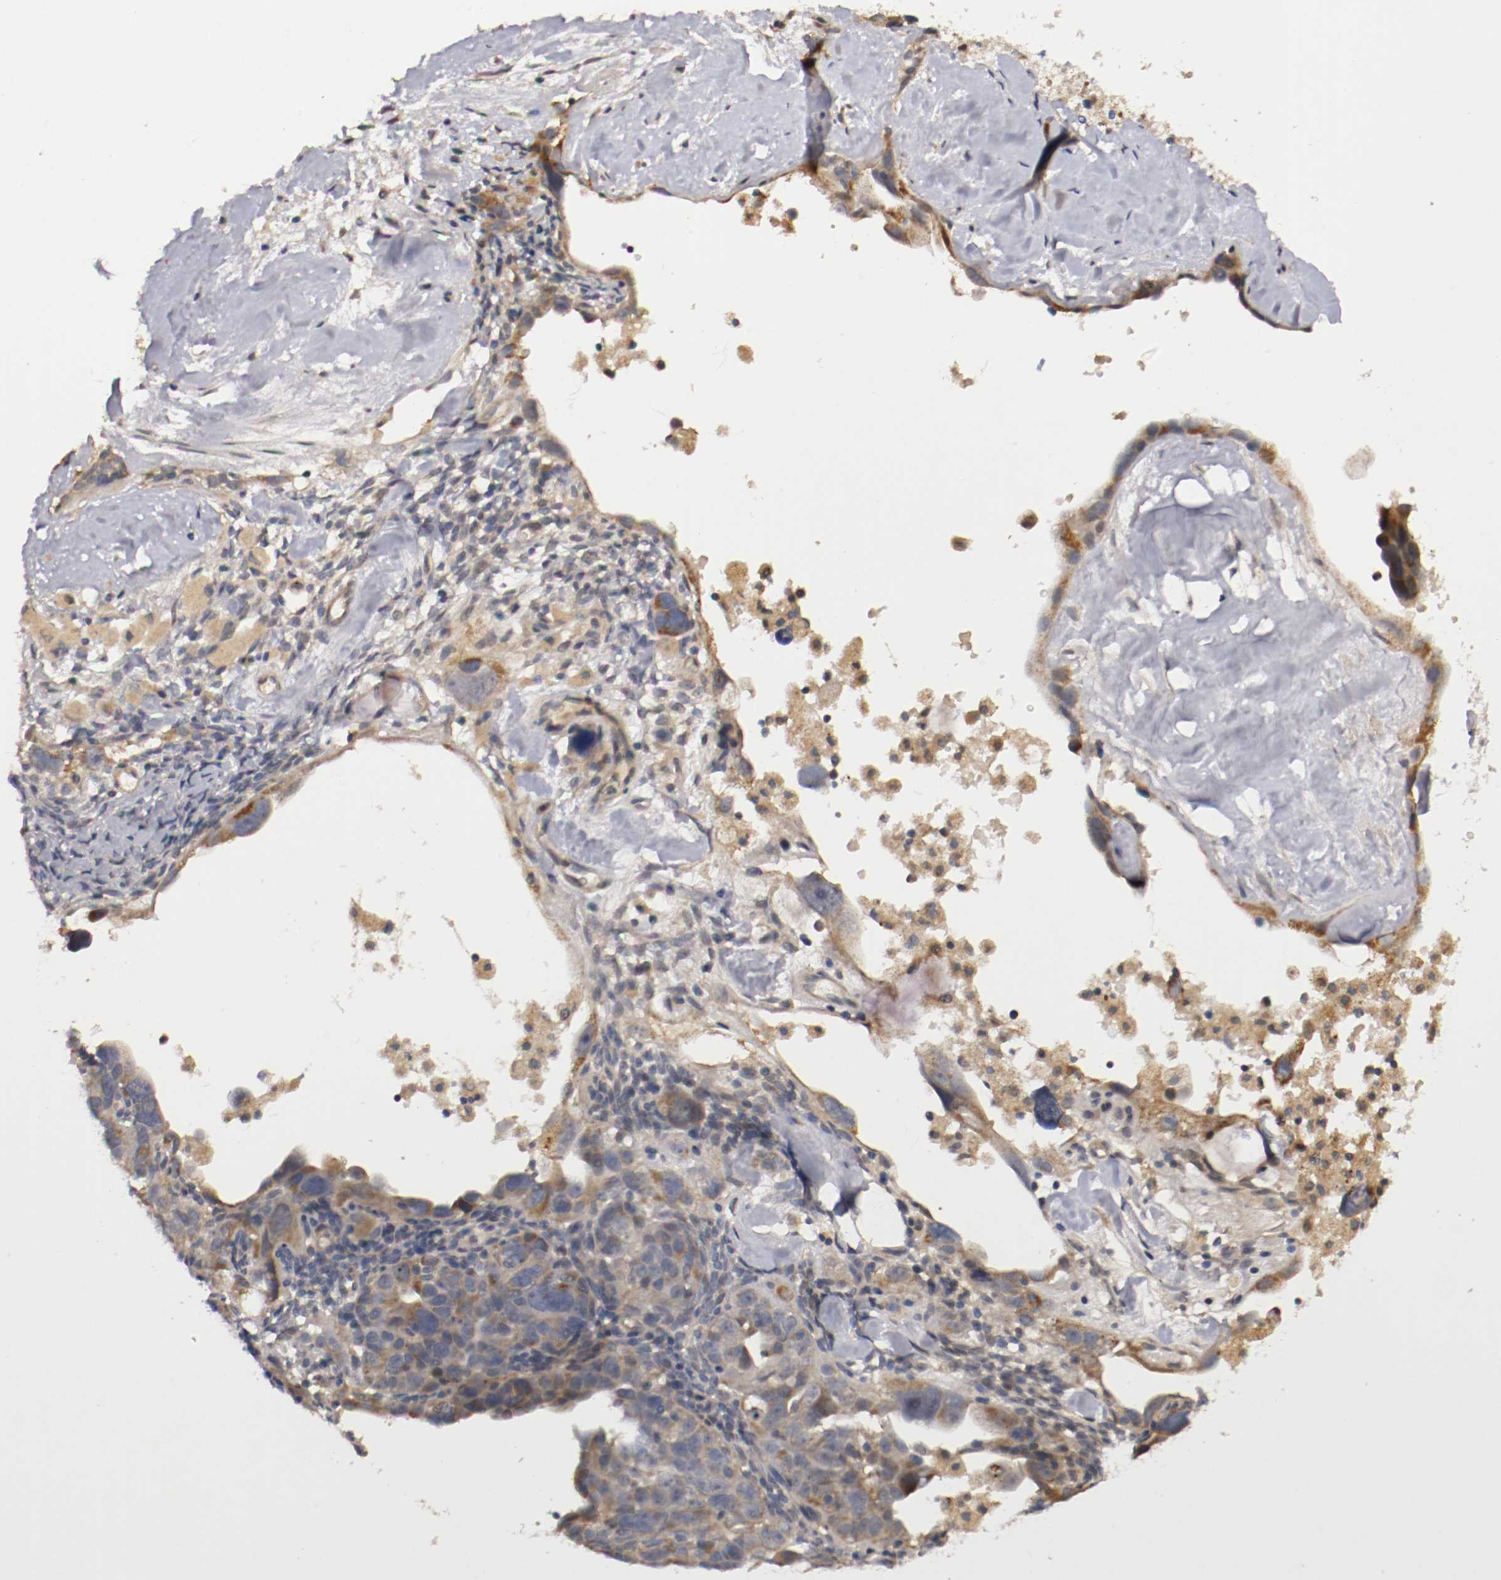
{"staining": {"intensity": "moderate", "quantity": "25%-75%", "location": "cytoplasmic/membranous"}, "tissue": "ovarian cancer", "cell_type": "Tumor cells", "image_type": "cancer", "snomed": [{"axis": "morphology", "description": "Cystadenocarcinoma, serous, NOS"}, {"axis": "topography", "description": "Ovary"}], "caption": "Immunohistochemistry histopathology image of neoplastic tissue: serous cystadenocarcinoma (ovarian) stained using immunohistochemistry shows medium levels of moderate protein expression localized specifically in the cytoplasmic/membranous of tumor cells, appearing as a cytoplasmic/membranous brown color.", "gene": "TNFRSF1B", "patient": {"sex": "female", "age": 66}}